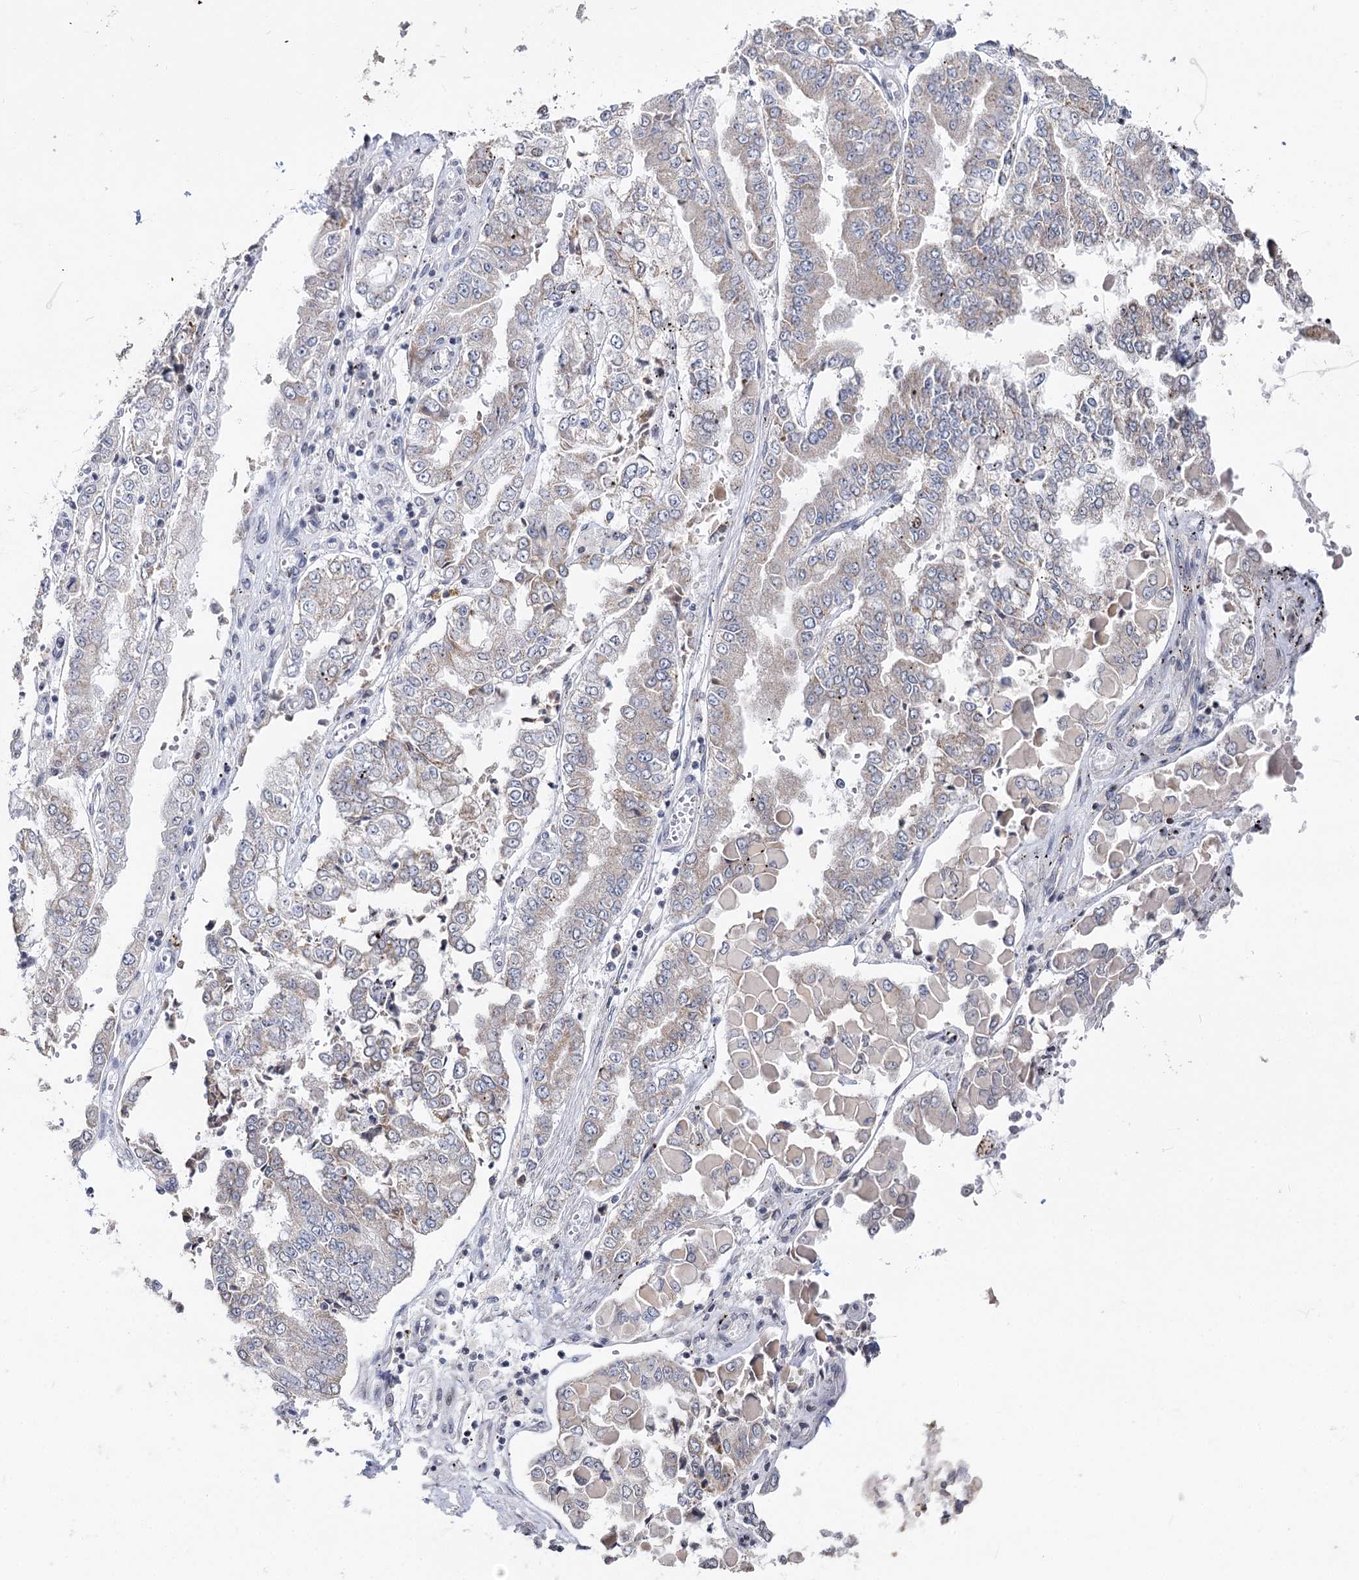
{"staining": {"intensity": "weak", "quantity": "<25%", "location": "cytoplasmic/membranous"}, "tissue": "stomach cancer", "cell_type": "Tumor cells", "image_type": "cancer", "snomed": [{"axis": "morphology", "description": "Adenocarcinoma, NOS"}, {"axis": "topography", "description": "Stomach"}], "caption": "Protein analysis of stomach cancer (adenocarcinoma) demonstrates no significant expression in tumor cells. (Brightfield microscopy of DAB (3,3'-diaminobenzidine) IHC at high magnification).", "gene": "PTGR1", "patient": {"sex": "male", "age": 76}}